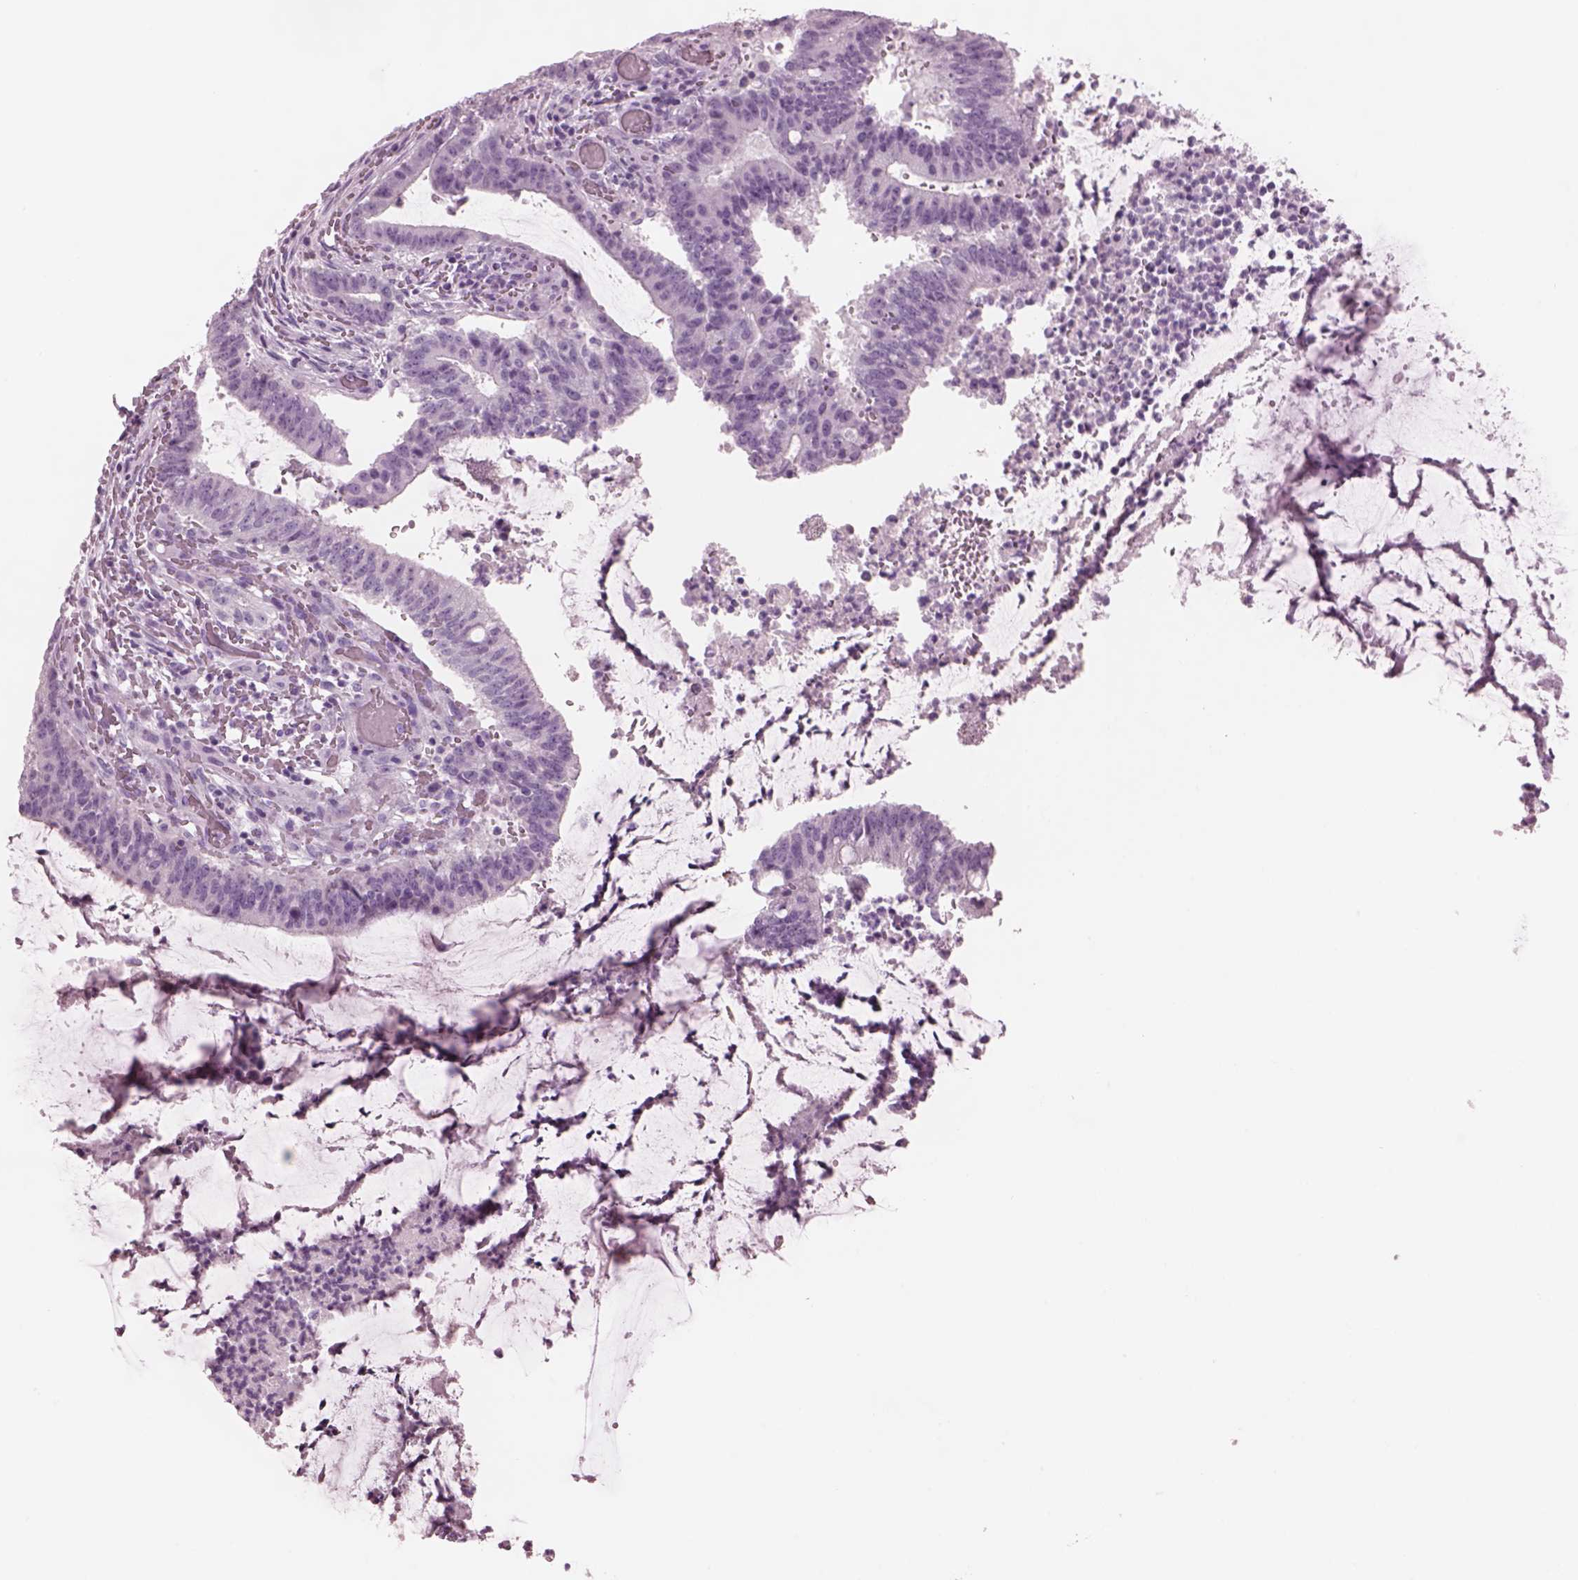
{"staining": {"intensity": "negative", "quantity": "none", "location": "none"}, "tissue": "colorectal cancer", "cell_type": "Tumor cells", "image_type": "cancer", "snomed": [{"axis": "morphology", "description": "Adenocarcinoma, NOS"}, {"axis": "topography", "description": "Colon"}], "caption": "Photomicrograph shows no protein staining in tumor cells of colorectal cancer (adenocarcinoma) tissue.", "gene": "PACRG", "patient": {"sex": "female", "age": 43}}